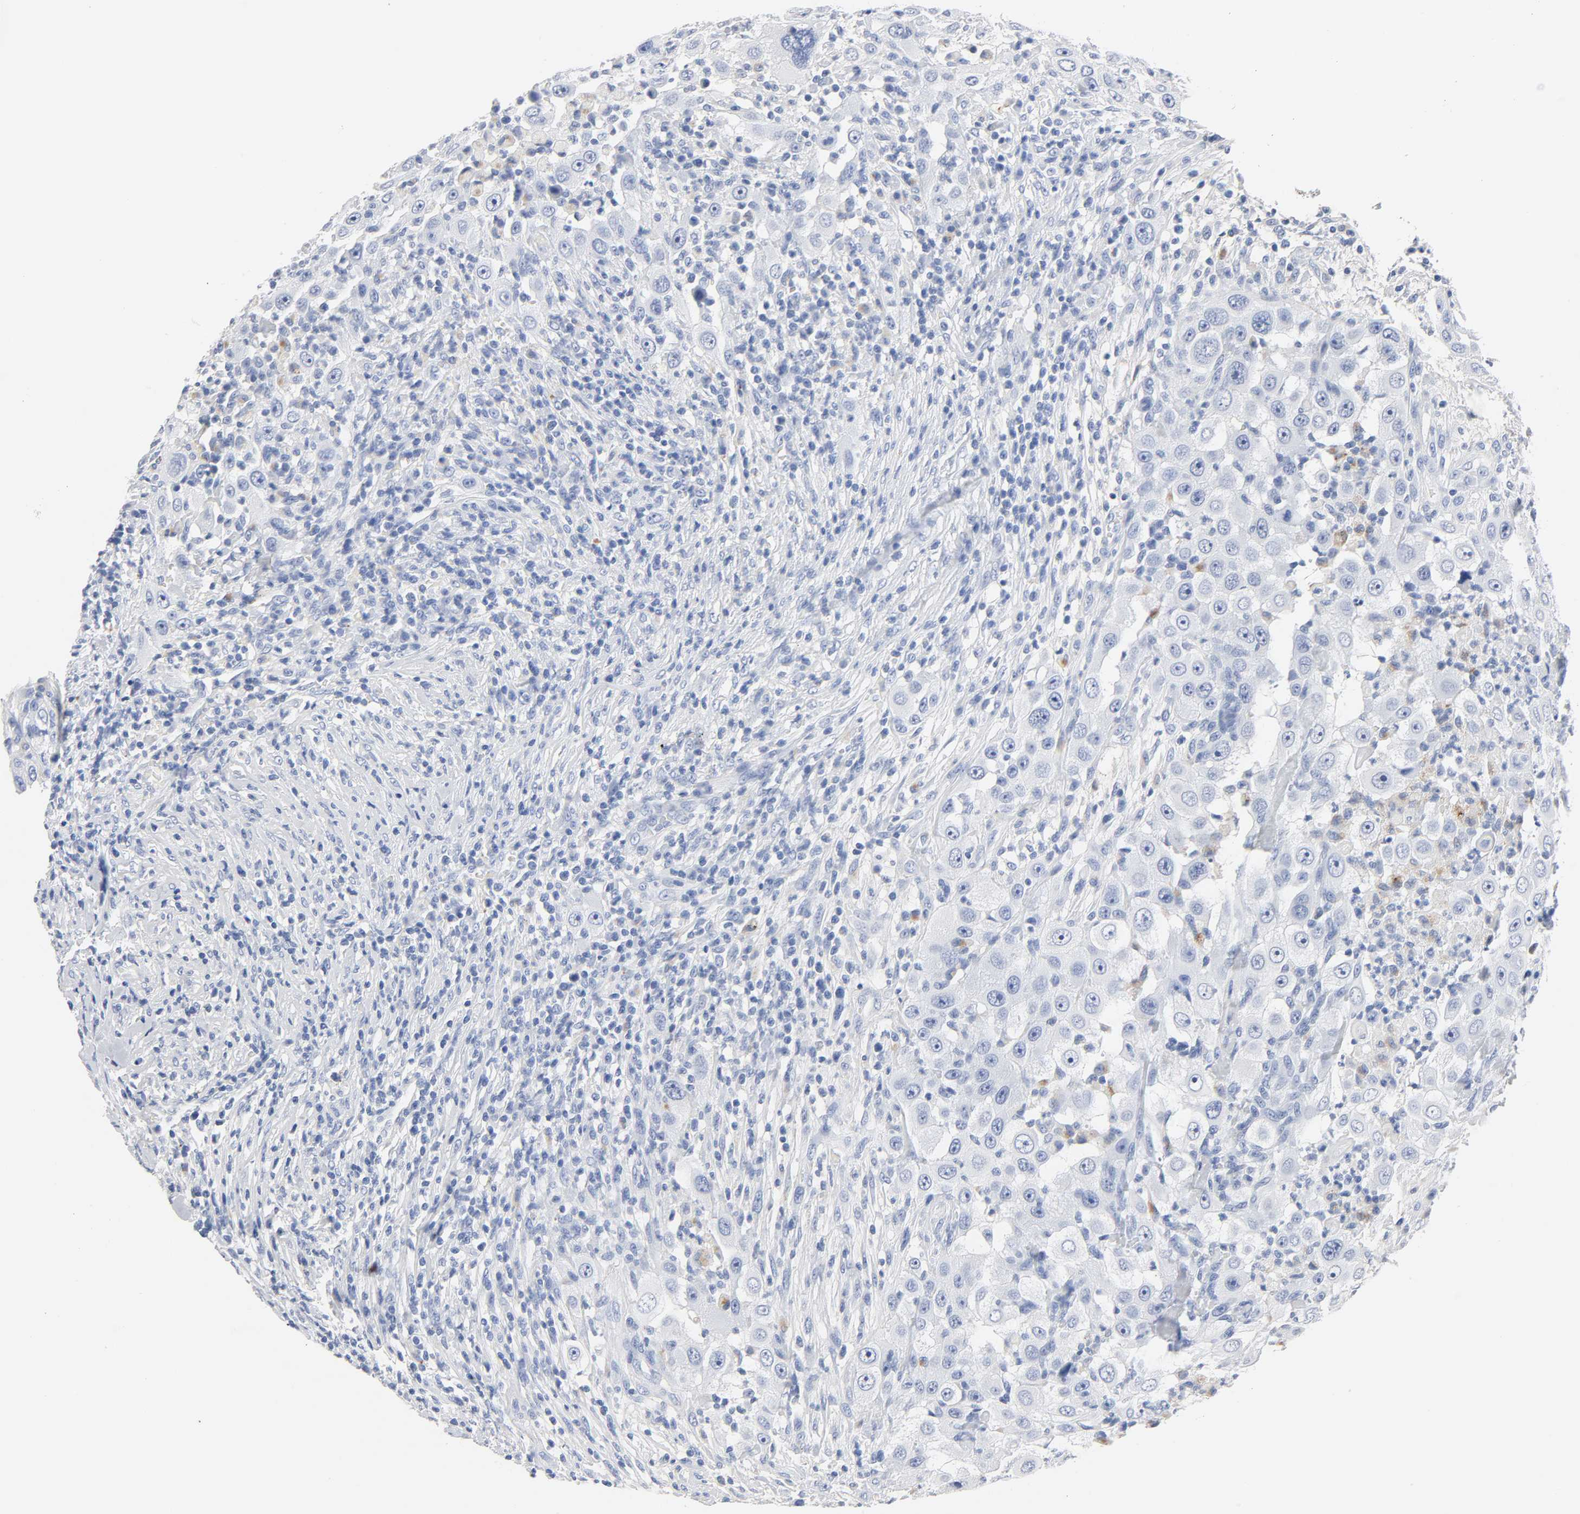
{"staining": {"intensity": "negative", "quantity": "none", "location": "none"}, "tissue": "head and neck cancer", "cell_type": "Tumor cells", "image_type": "cancer", "snomed": [{"axis": "morphology", "description": "Carcinoma, NOS"}, {"axis": "topography", "description": "Head-Neck"}], "caption": "Carcinoma (head and neck) was stained to show a protein in brown. There is no significant expression in tumor cells.", "gene": "PLP1", "patient": {"sex": "male", "age": 87}}